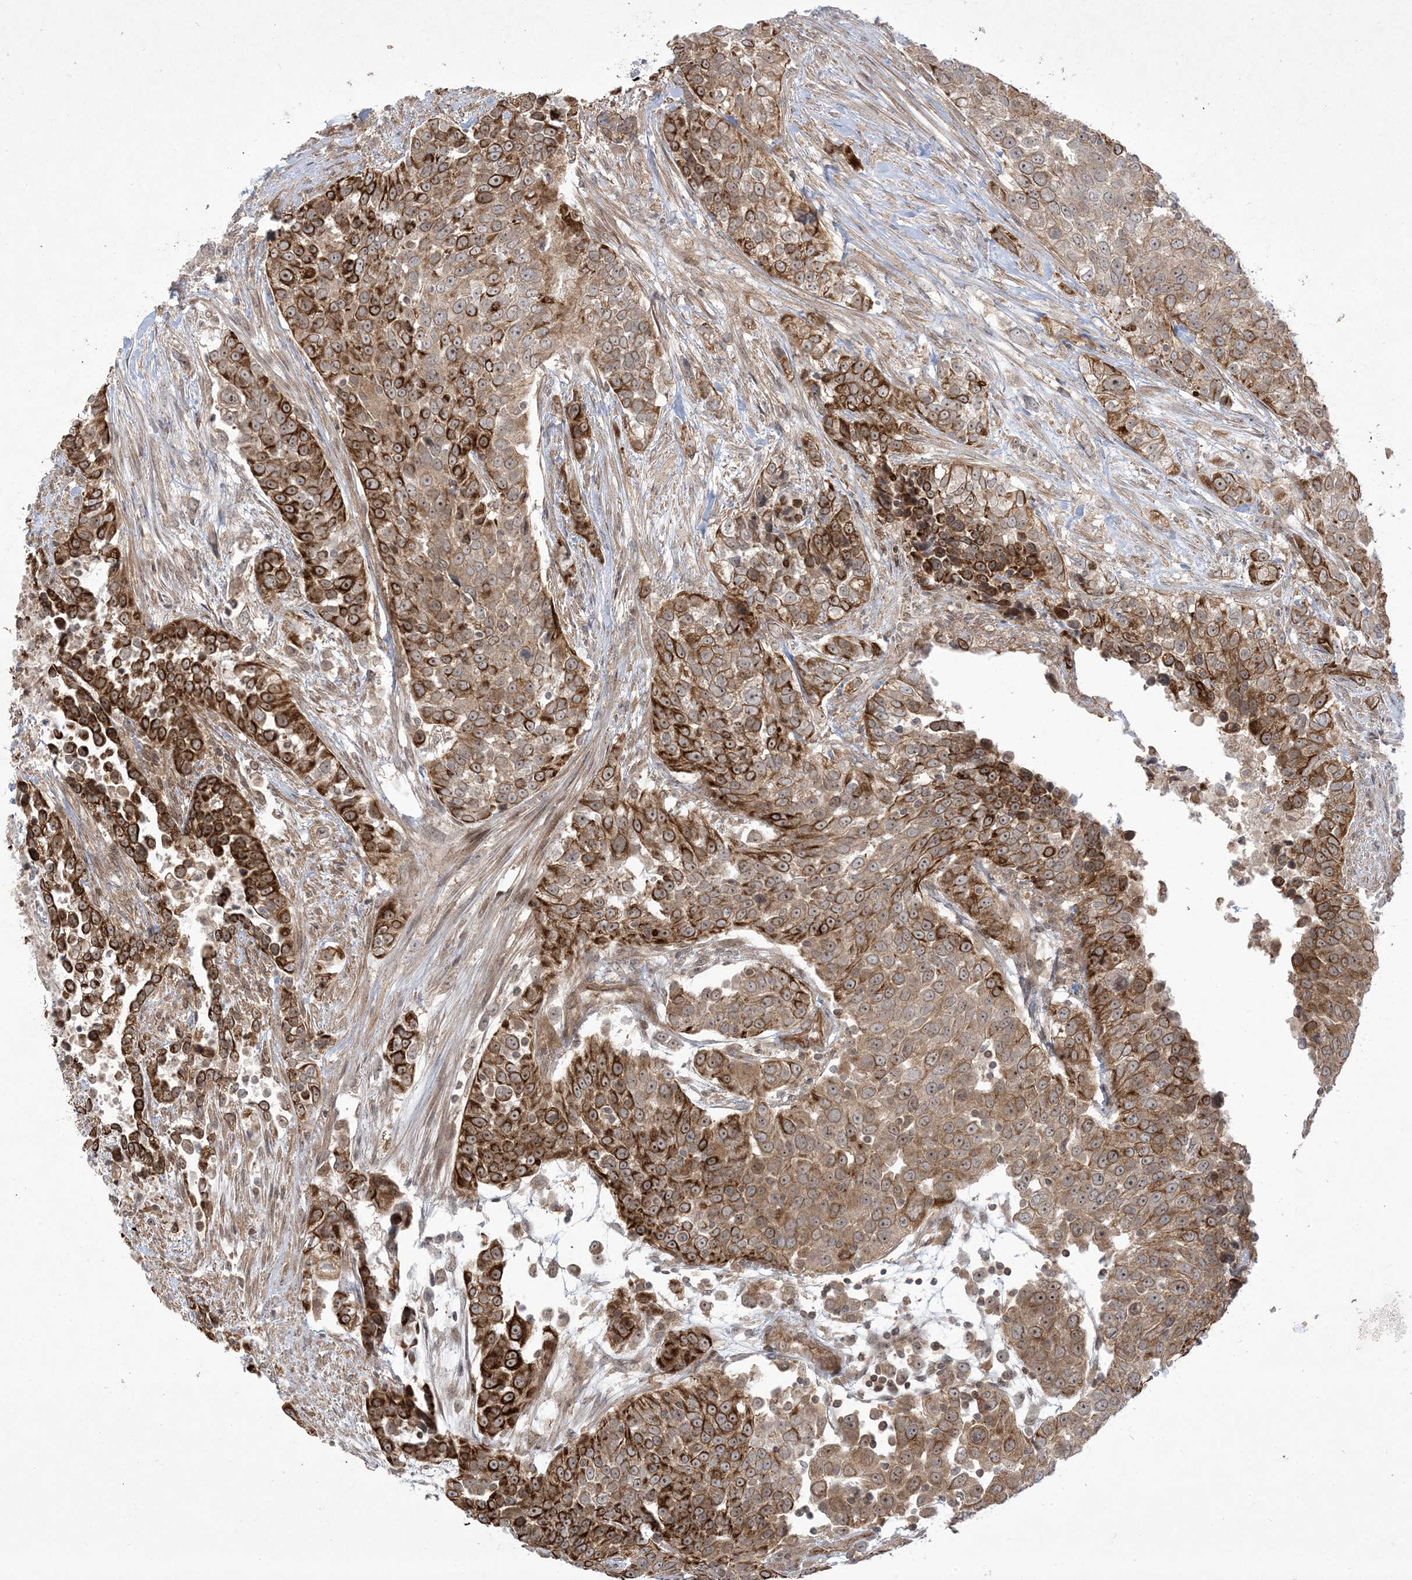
{"staining": {"intensity": "strong", "quantity": "25%-75%", "location": "cytoplasmic/membranous,nuclear"}, "tissue": "urothelial cancer", "cell_type": "Tumor cells", "image_type": "cancer", "snomed": [{"axis": "morphology", "description": "Urothelial carcinoma, High grade"}, {"axis": "topography", "description": "Urinary bladder"}], "caption": "An image showing strong cytoplasmic/membranous and nuclear expression in about 25%-75% of tumor cells in urothelial cancer, as visualized by brown immunohistochemical staining.", "gene": "SOGA3", "patient": {"sex": "female", "age": 80}}